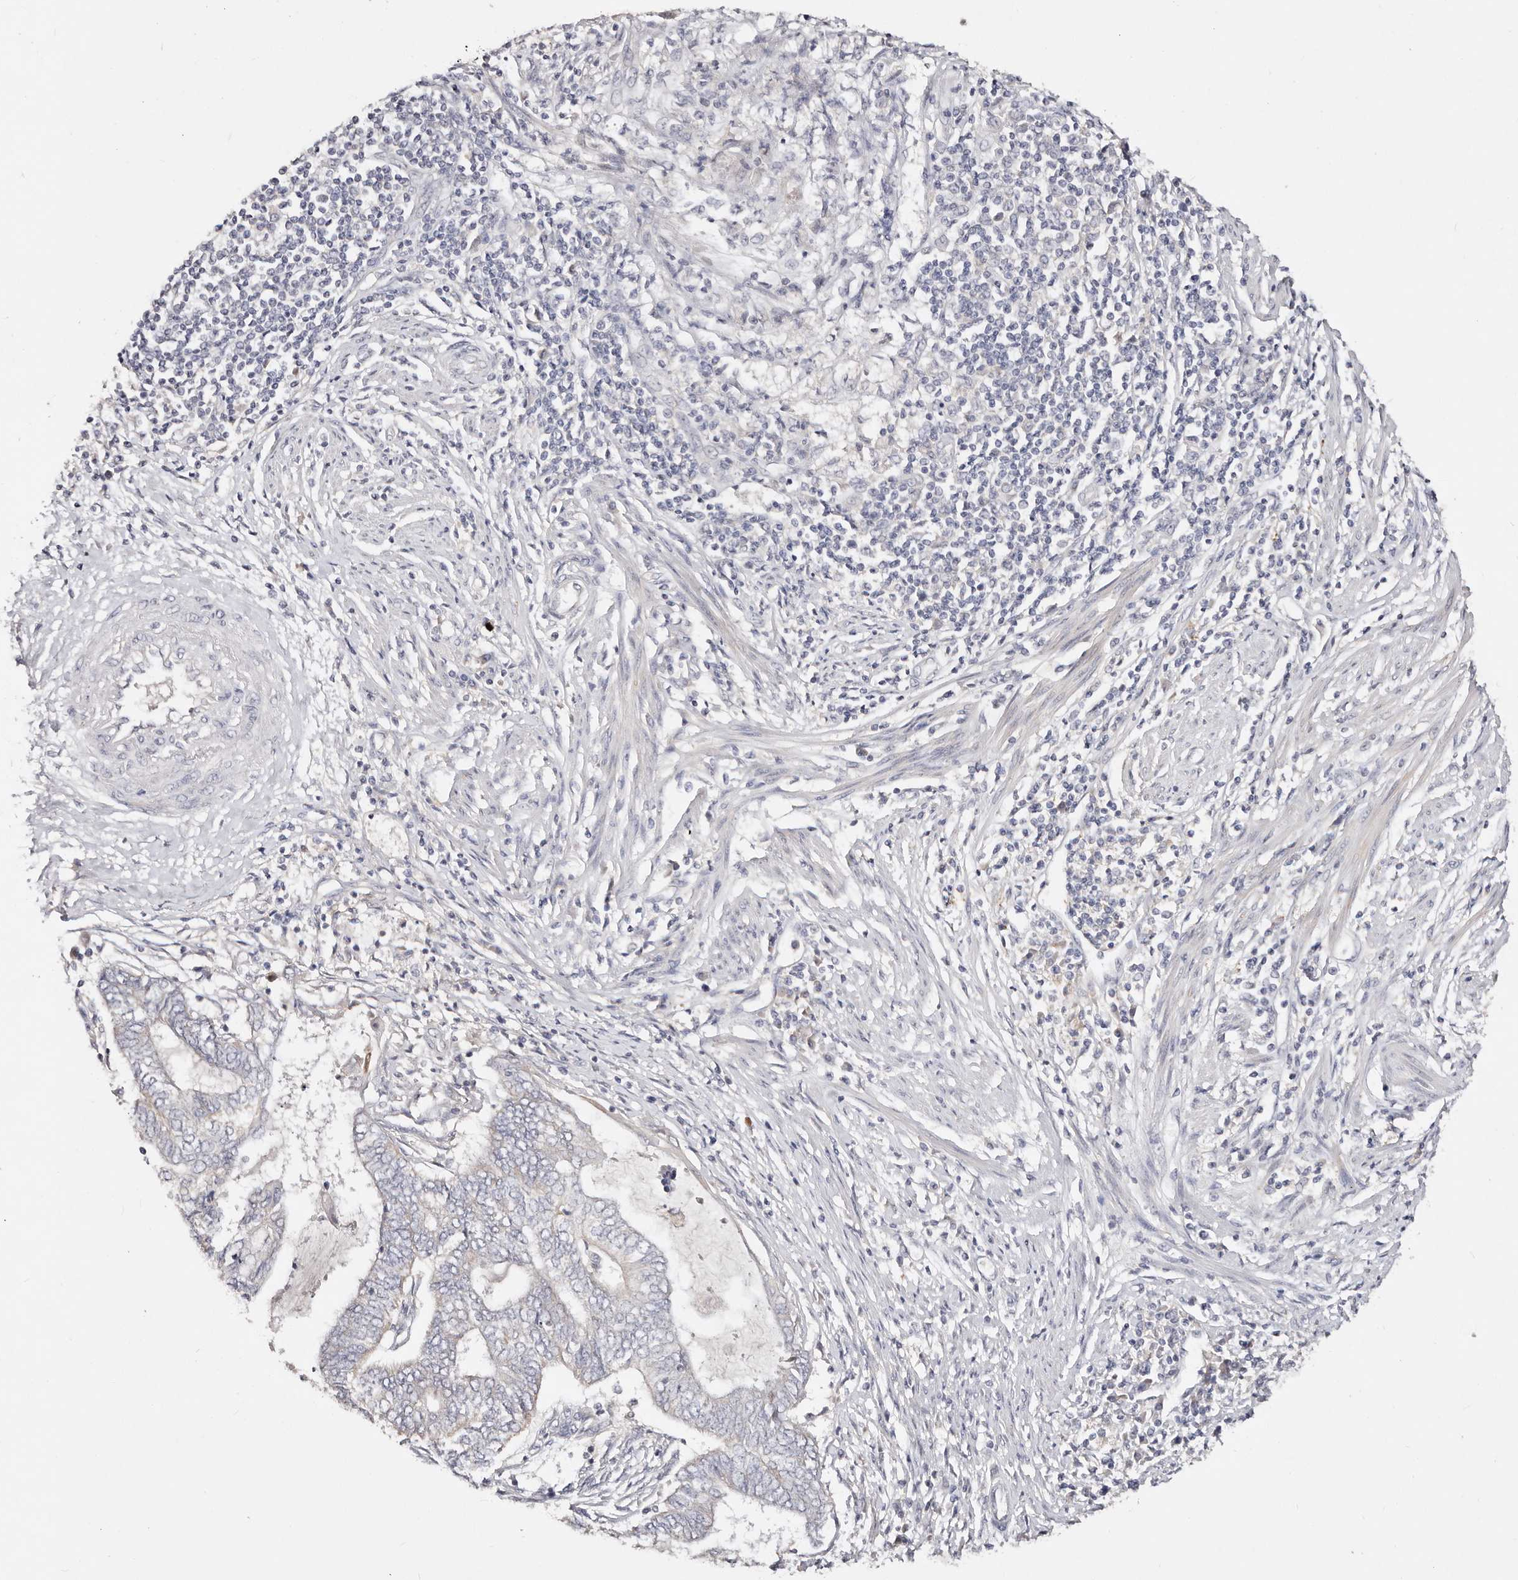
{"staining": {"intensity": "negative", "quantity": "none", "location": "none"}, "tissue": "endometrial cancer", "cell_type": "Tumor cells", "image_type": "cancer", "snomed": [{"axis": "morphology", "description": "Adenocarcinoma, NOS"}, {"axis": "topography", "description": "Uterus"}, {"axis": "topography", "description": "Endometrium"}], "caption": "High magnification brightfield microscopy of endometrial cancer stained with DAB (brown) and counterstained with hematoxylin (blue): tumor cells show no significant expression.", "gene": "VIPAS39", "patient": {"sex": "female", "age": 70}}